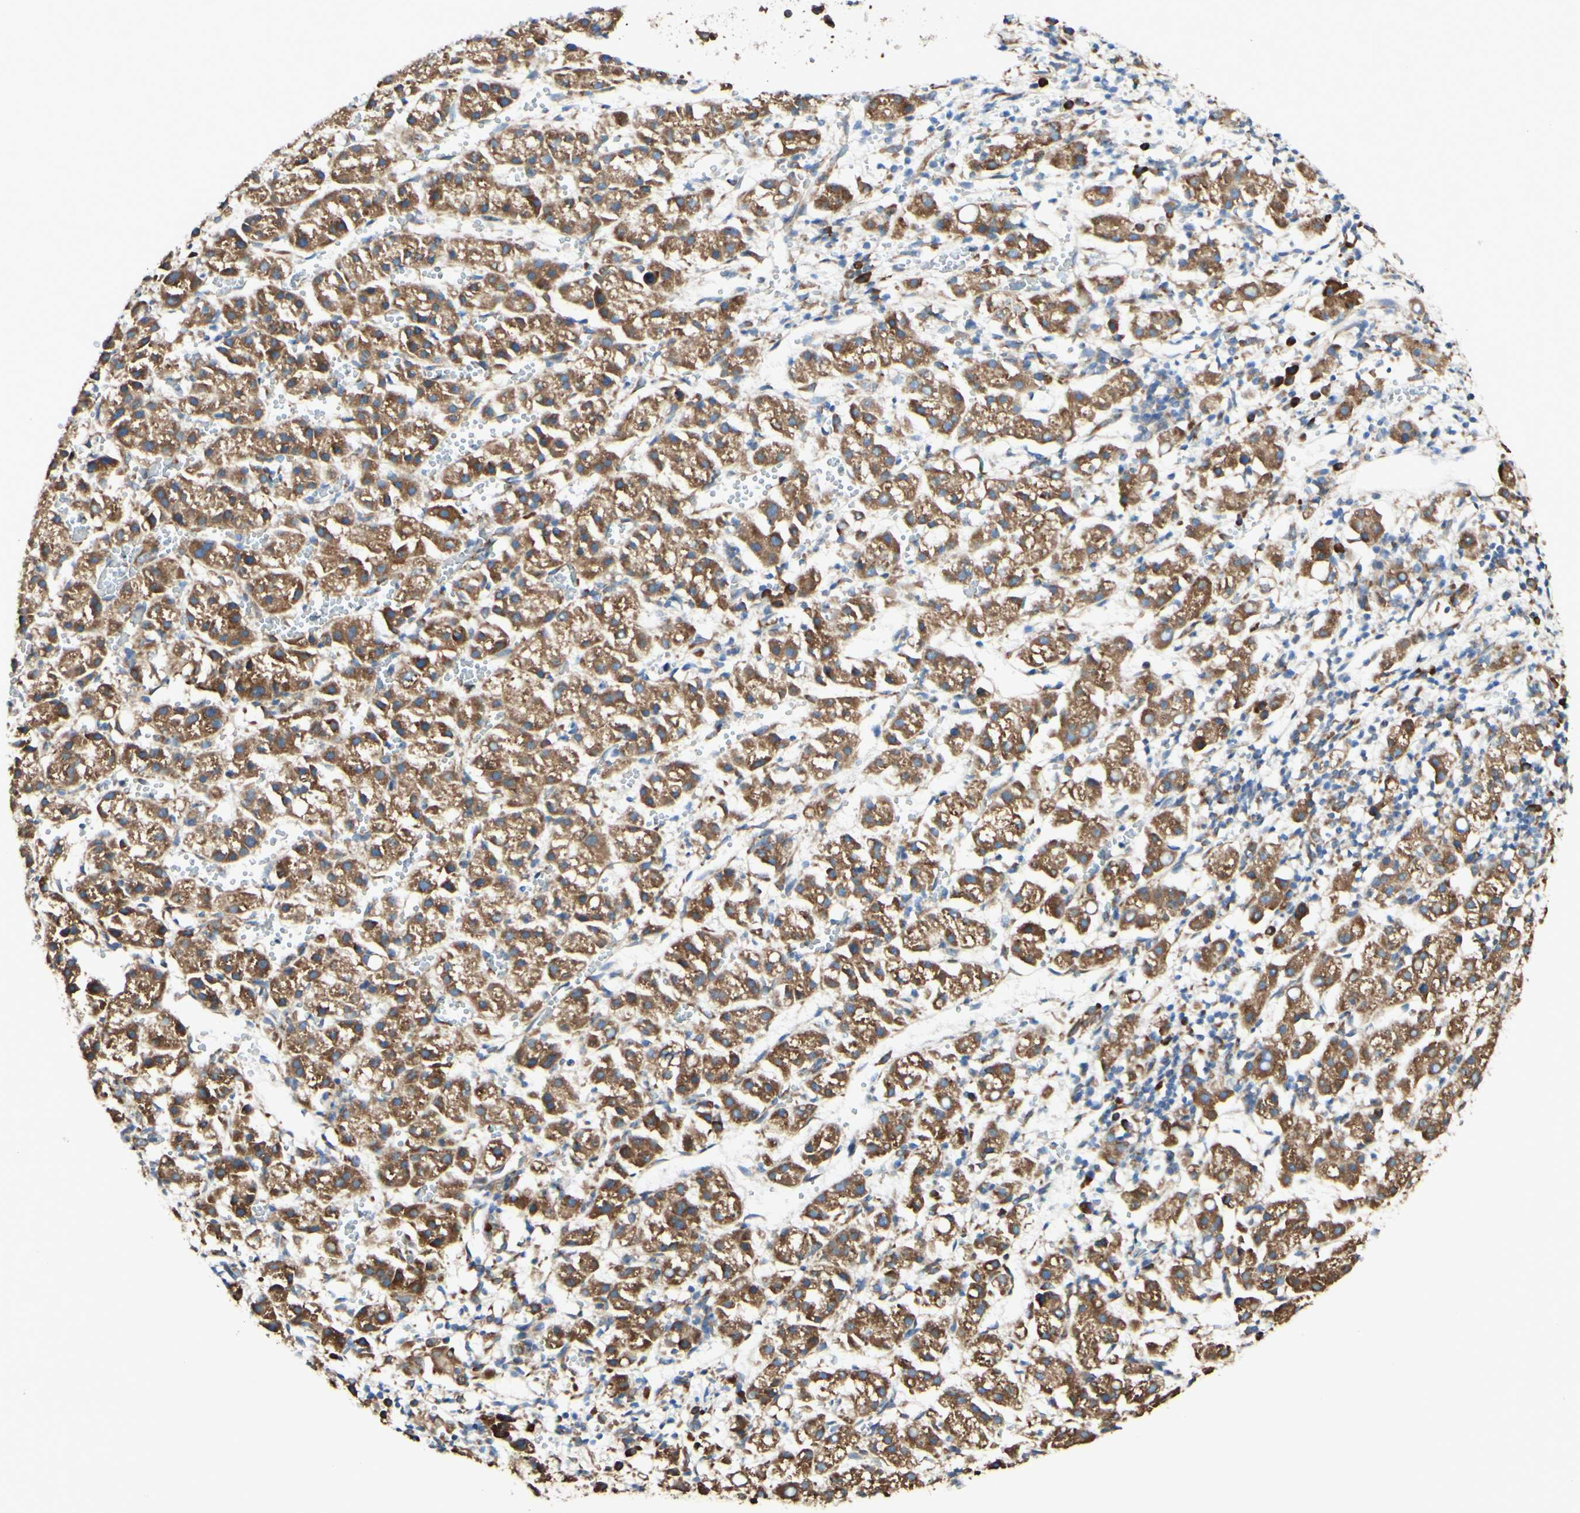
{"staining": {"intensity": "moderate", "quantity": ">75%", "location": "cytoplasmic/membranous"}, "tissue": "liver cancer", "cell_type": "Tumor cells", "image_type": "cancer", "snomed": [{"axis": "morphology", "description": "Carcinoma, Hepatocellular, NOS"}, {"axis": "topography", "description": "Liver"}], "caption": "Liver hepatocellular carcinoma stained with a brown dye reveals moderate cytoplasmic/membranous positive staining in approximately >75% of tumor cells.", "gene": "DNAJB11", "patient": {"sex": "female", "age": 58}}